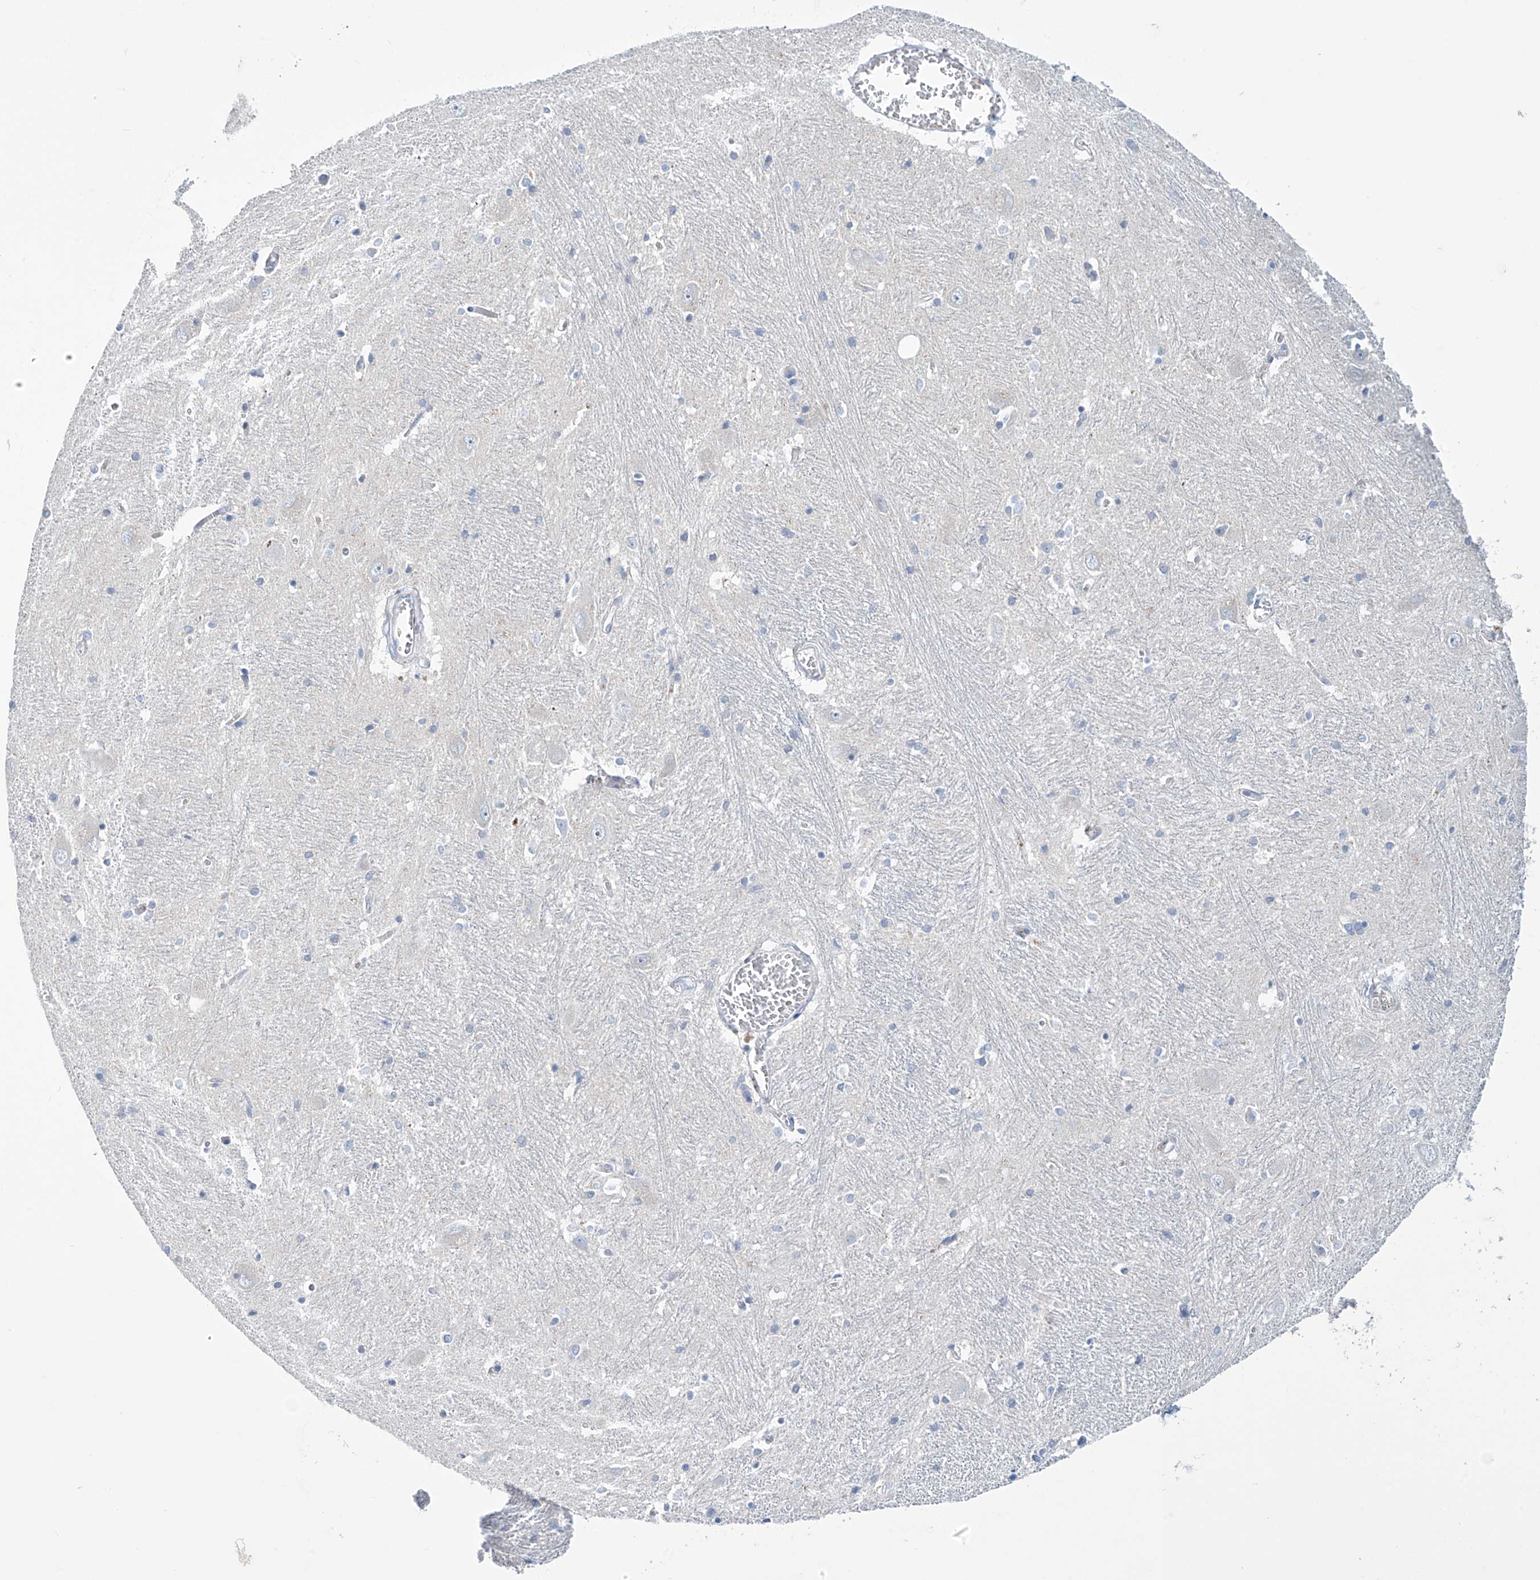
{"staining": {"intensity": "negative", "quantity": "none", "location": "none"}, "tissue": "caudate", "cell_type": "Glial cells", "image_type": "normal", "snomed": [{"axis": "morphology", "description": "Normal tissue, NOS"}, {"axis": "topography", "description": "Lateral ventricle wall"}], "caption": "Caudate was stained to show a protein in brown. There is no significant positivity in glial cells.", "gene": "TRIM60", "patient": {"sex": "male", "age": 37}}